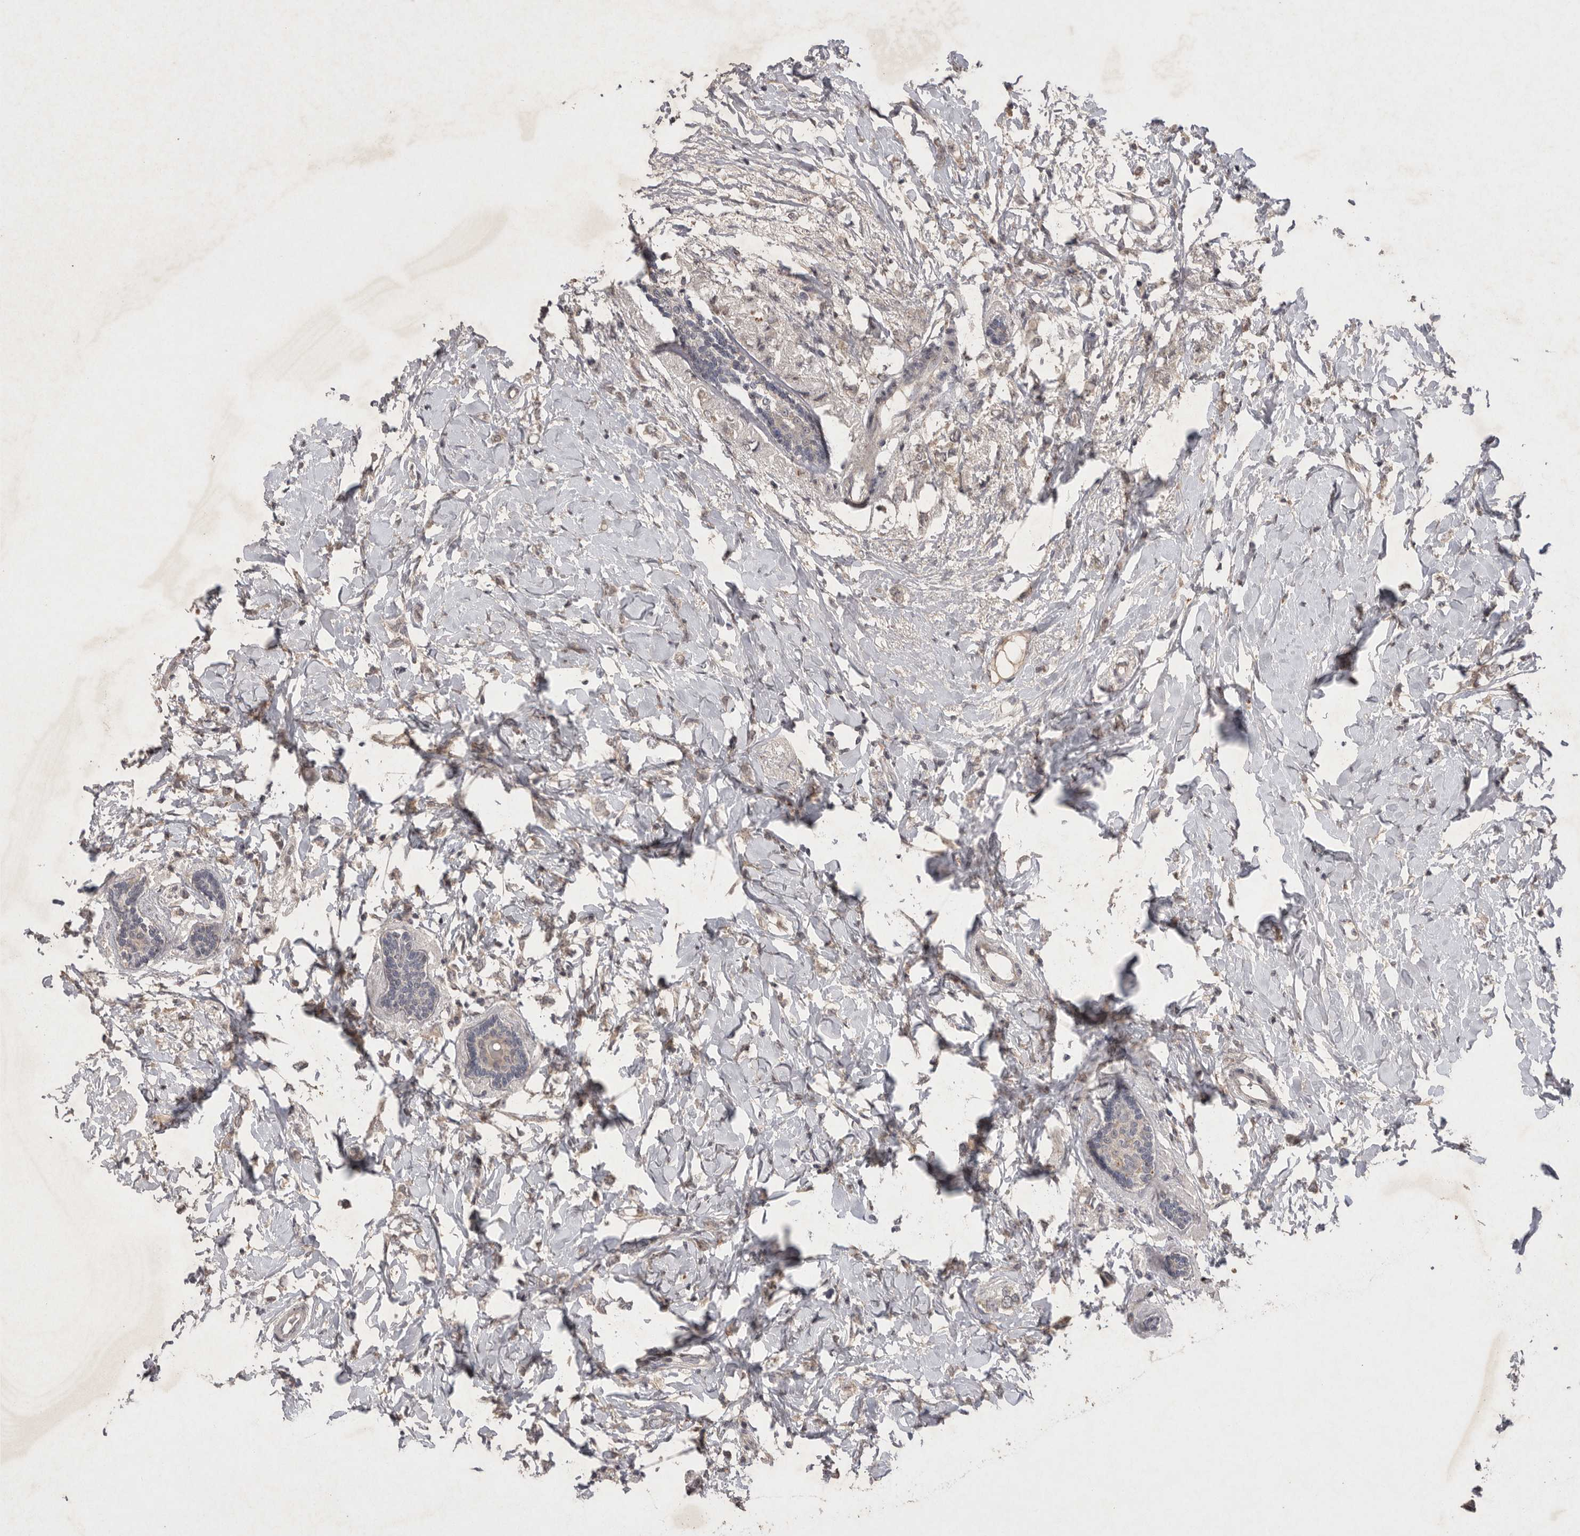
{"staining": {"intensity": "weak", "quantity": ">75%", "location": "cytoplasmic/membranous"}, "tissue": "breast cancer", "cell_type": "Tumor cells", "image_type": "cancer", "snomed": [{"axis": "morphology", "description": "Normal tissue, NOS"}, {"axis": "morphology", "description": "Lobular carcinoma"}, {"axis": "topography", "description": "Breast"}], "caption": "A low amount of weak cytoplasmic/membranous expression is seen in about >75% of tumor cells in lobular carcinoma (breast) tissue. The staining was performed using DAB (3,3'-diaminobenzidine) to visualize the protein expression in brown, while the nuclei were stained in blue with hematoxylin (Magnification: 20x).", "gene": "APLNR", "patient": {"sex": "female", "age": 47}}